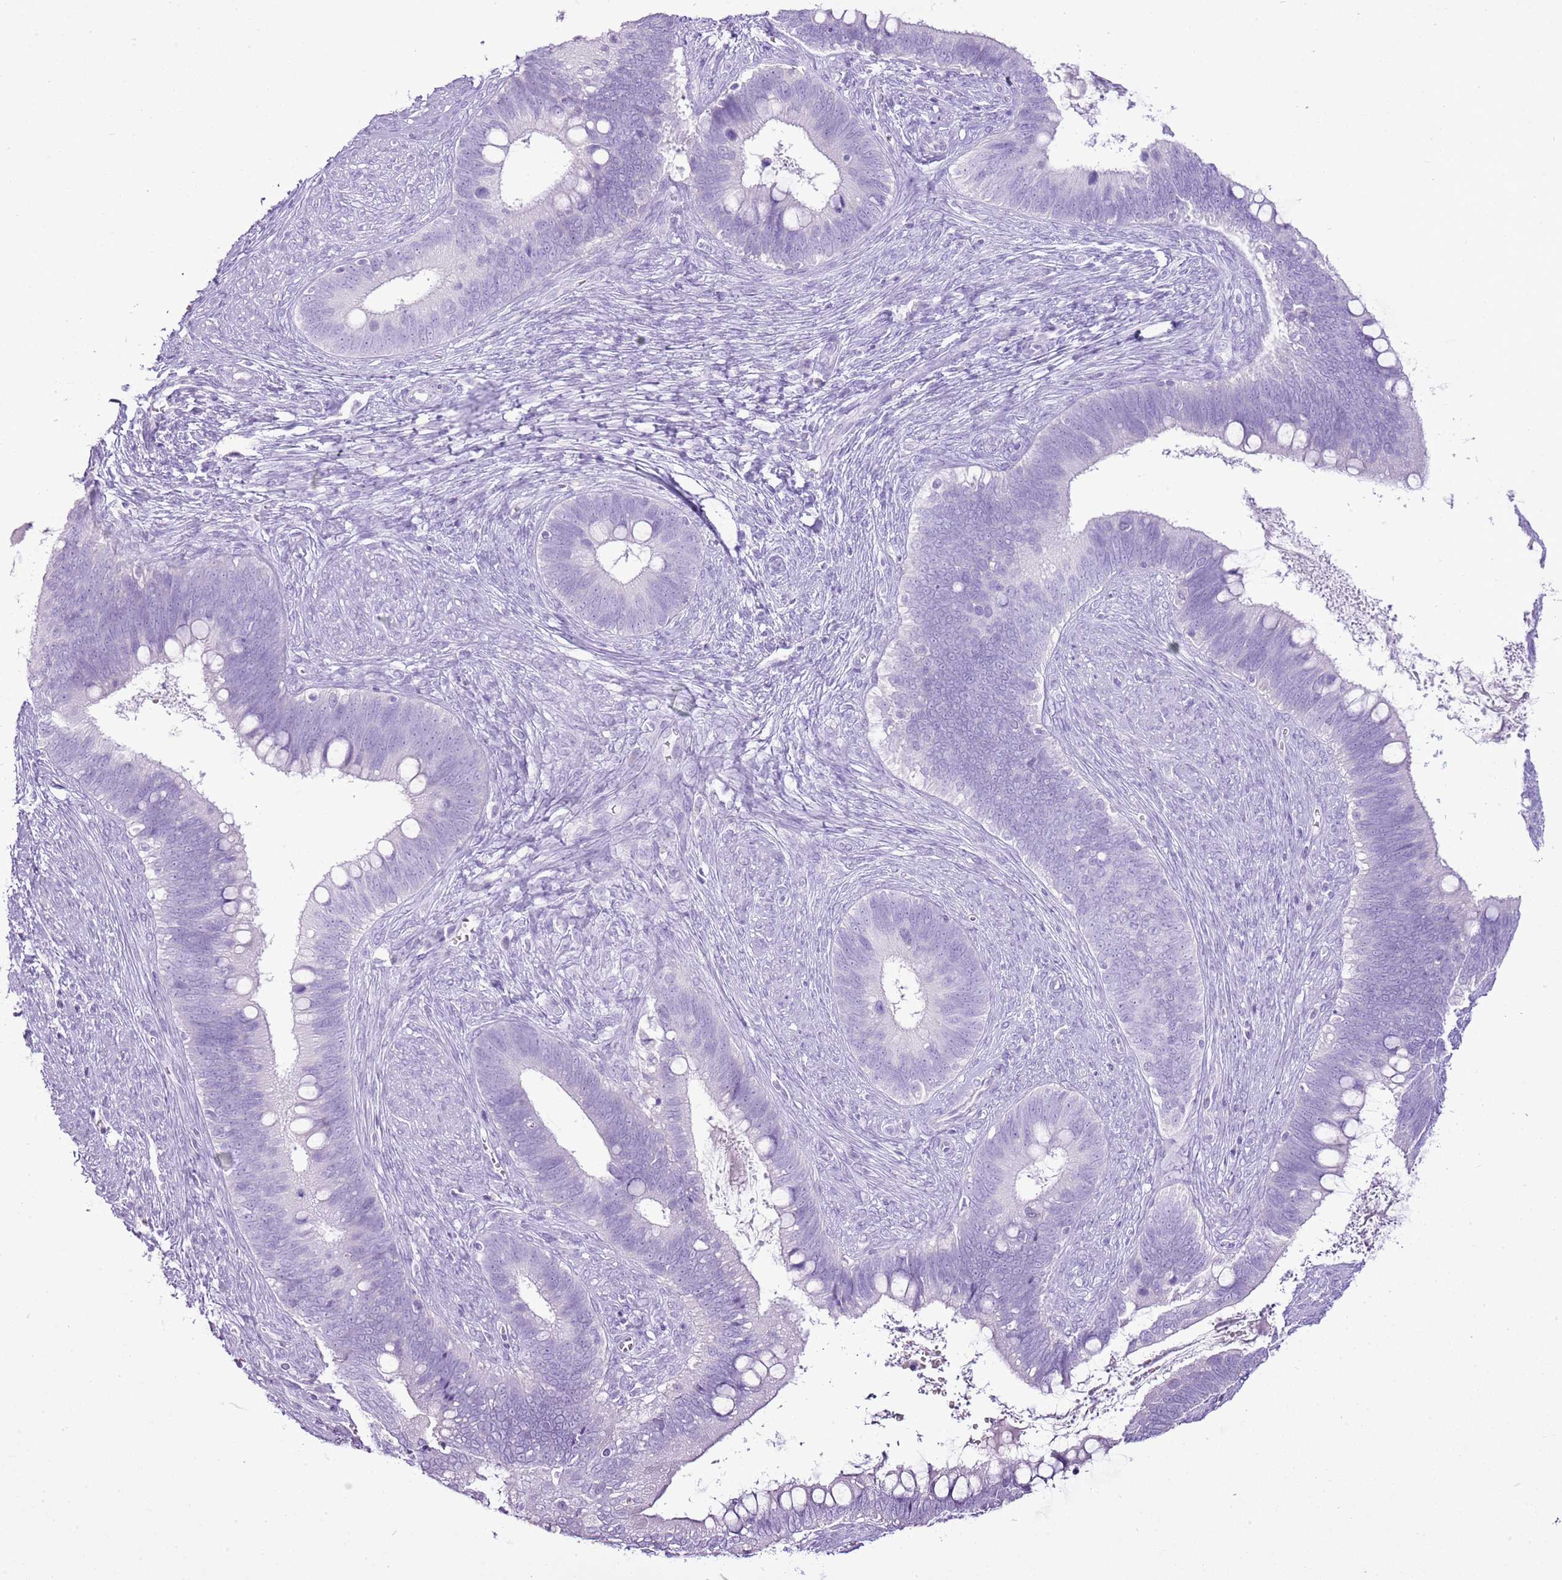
{"staining": {"intensity": "negative", "quantity": "none", "location": "none"}, "tissue": "cervical cancer", "cell_type": "Tumor cells", "image_type": "cancer", "snomed": [{"axis": "morphology", "description": "Adenocarcinoma, NOS"}, {"axis": "topography", "description": "Cervix"}], "caption": "Immunohistochemical staining of cervical cancer reveals no significant expression in tumor cells. (Stains: DAB (3,3'-diaminobenzidine) immunohistochemistry (IHC) with hematoxylin counter stain, Microscopy: brightfield microscopy at high magnification).", "gene": "CNFN", "patient": {"sex": "female", "age": 42}}